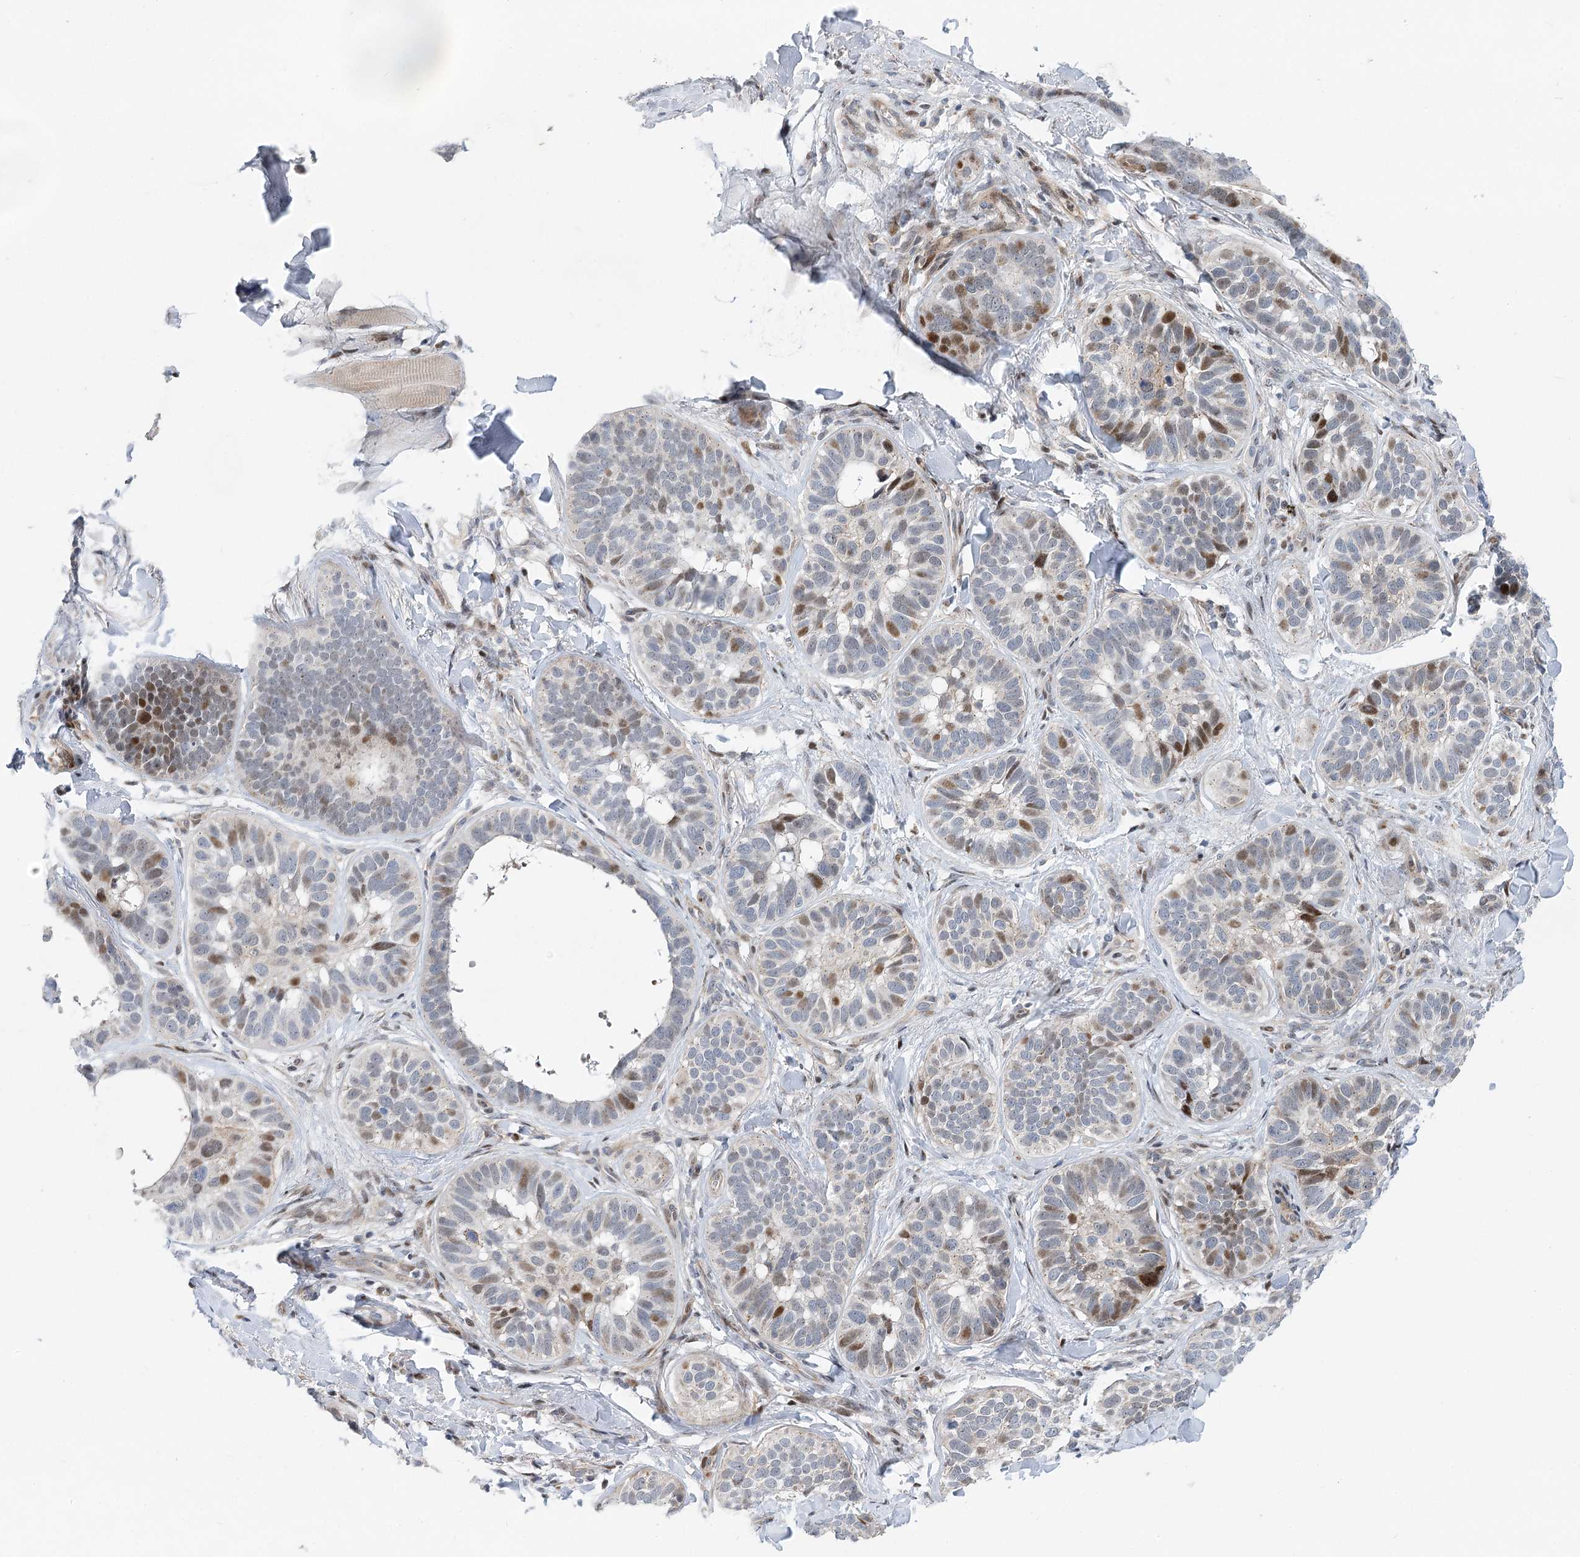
{"staining": {"intensity": "moderate", "quantity": "<25%", "location": "nuclear"}, "tissue": "skin cancer", "cell_type": "Tumor cells", "image_type": "cancer", "snomed": [{"axis": "morphology", "description": "Basal cell carcinoma"}, {"axis": "topography", "description": "Skin"}], "caption": "Protein expression analysis of skin cancer (basal cell carcinoma) demonstrates moderate nuclear staining in approximately <25% of tumor cells. (Brightfield microscopy of DAB IHC at high magnification).", "gene": "CAMTA1", "patient": {"sex": "male", "age": 62}}